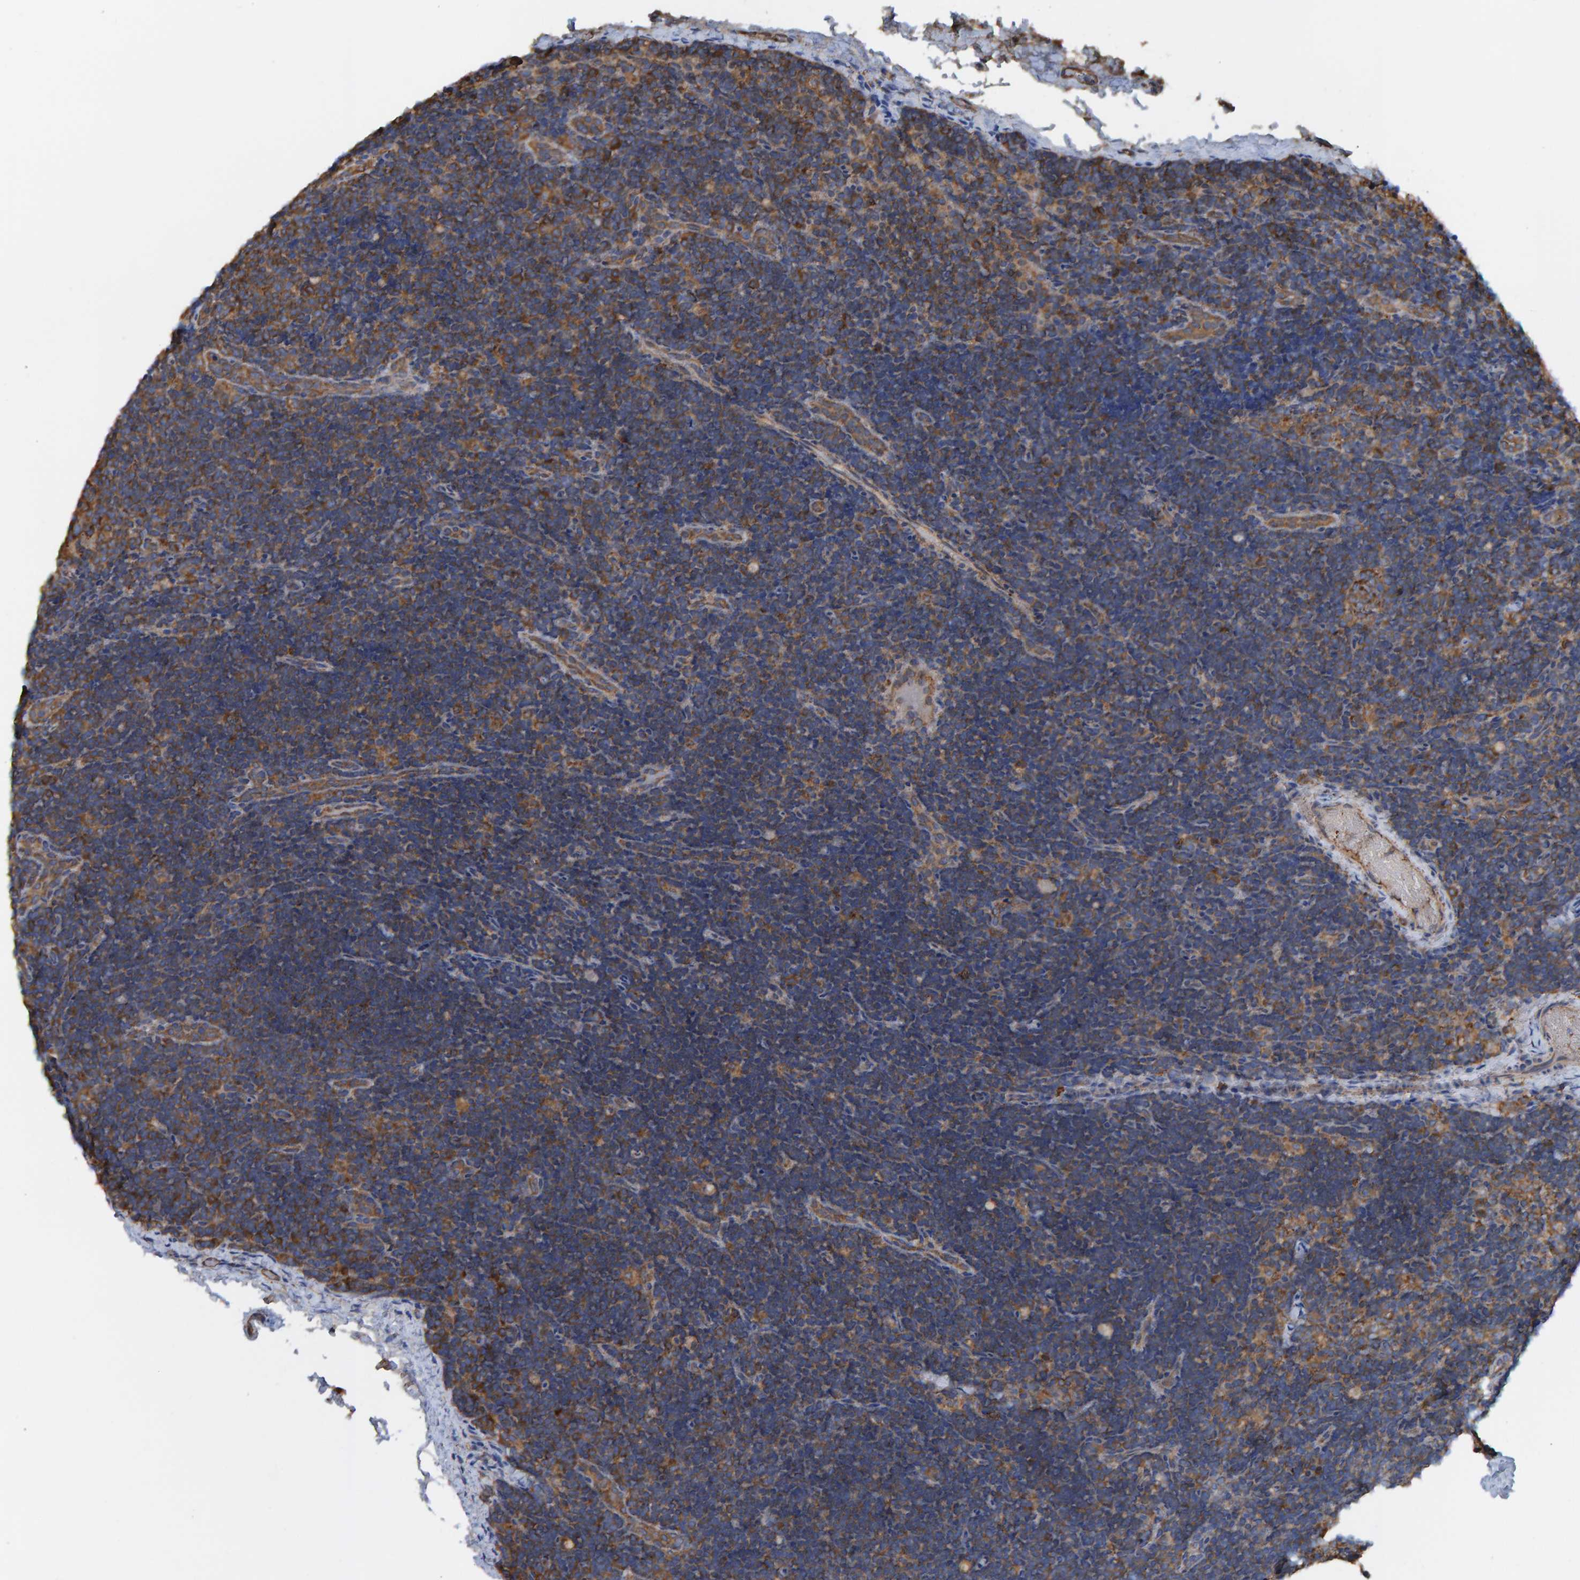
{"staining": {"intensity": "moderate", "quantity": ">75%", "location": "cytoplasmic/membranous"}, "tissue": "lymph node", "cell_type": "Germinal center cells", "image_type": "normal", "snomed": [{"axis": "morphology", "description": "Normal tissue, NOS"}, {"axis": "topography", "description": "Lymph node"}], "caption": "Brown immunohistochemical staining in normal human lymph node reveals moderate cytoplasmic/membranous staining in approximately >75% of germinal center cells. Using DAB (brown) and hematoxylin (blue) stains, captured at high magnification using brightfield microscopy.", "gene": "LRSAM1", "patient": {"sex": "female", "age": 14}}